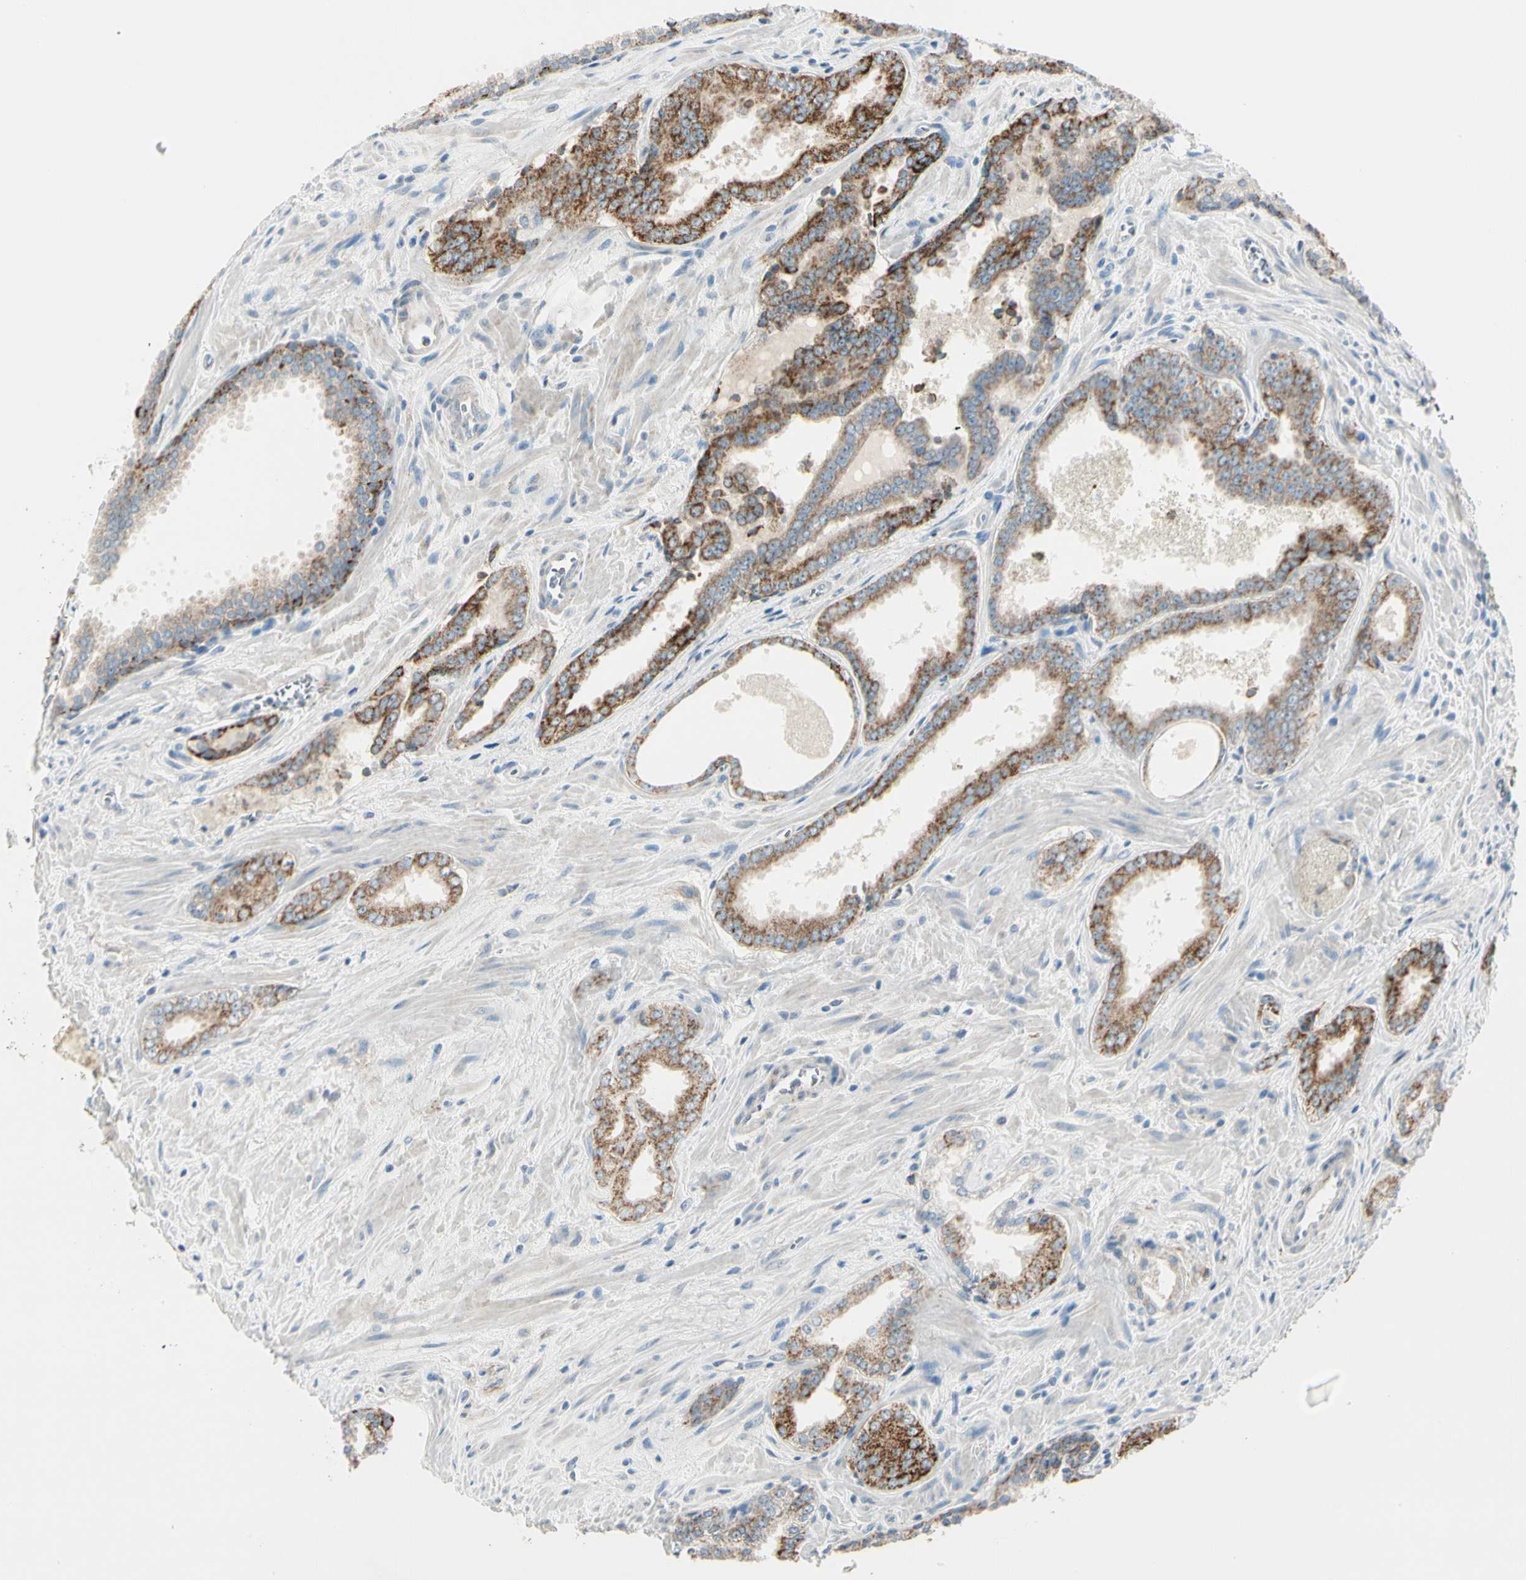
{"staining": {"intensity": "strong", "quantity": ">75%", "location": "cytoplasmic/membranous"}, "tissue": "prostate cancer", "cell_type": "Tumor cells", "image_type": "cancer", "snomed": [{"axis": "morphology", "description": "Adenocarcinoma, Low grade"}, {"axis": "topography", "description": "Prostate"}], "caption": "Immunohistochemical staining of human prostate cancer (low-grade adenocarcinoma) demonstrates high levels of strong cytoplasmic/membranous protein expression in about >75% of tumor cells. (brown staining indicates protein expression, while blue staining denotes nuclei).", "gene": "SLC6A15", "patient": {"sex": "male", "age": 60}}